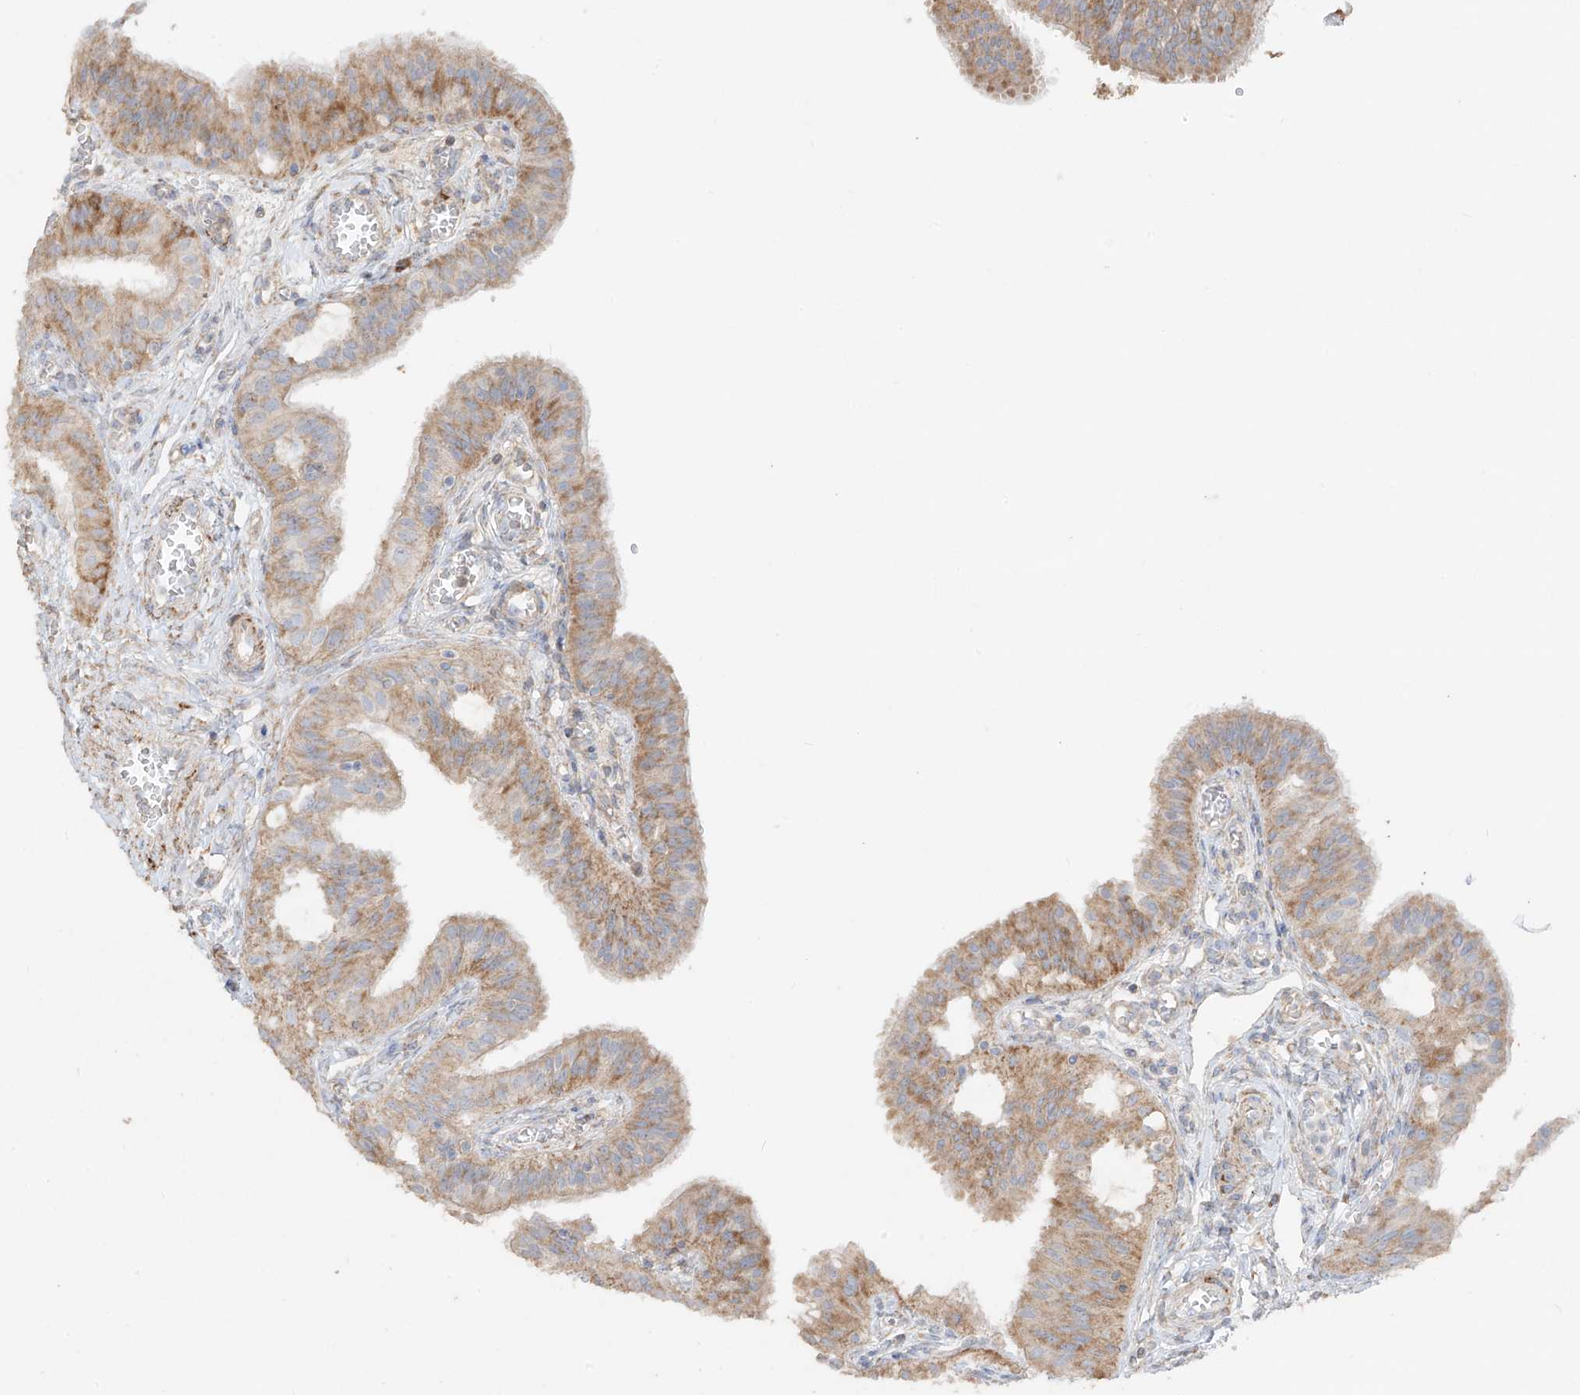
{"staining": {"intensity": "moderate", "quantity": "25%-75%", "location": "cytoplasmic/membranous"}, "tissue": "fallopian tube", "cell_type": "Glandular cells", "image_type": "normal", "snomed": [{"axis": "morphology", "description": "Normal tissue, NOS"}, {"axis": "topography", "description": "Fallopian tube"}, {"axis": "topography", "description": "Ovary"}], "caption": "Protein expression analysis of benign fallopian tube displays moderate cytoplasmic/membranous staining in about 25%-75% of glandular cells. (Stains: DAB (3,3'-diaminobenzidine) in brown, nuclei in blue, Microscopy: brightfield microscopy at high magnification).", "gene": "COLGALT2", "patient": {"sex": "female", "age": 42}}